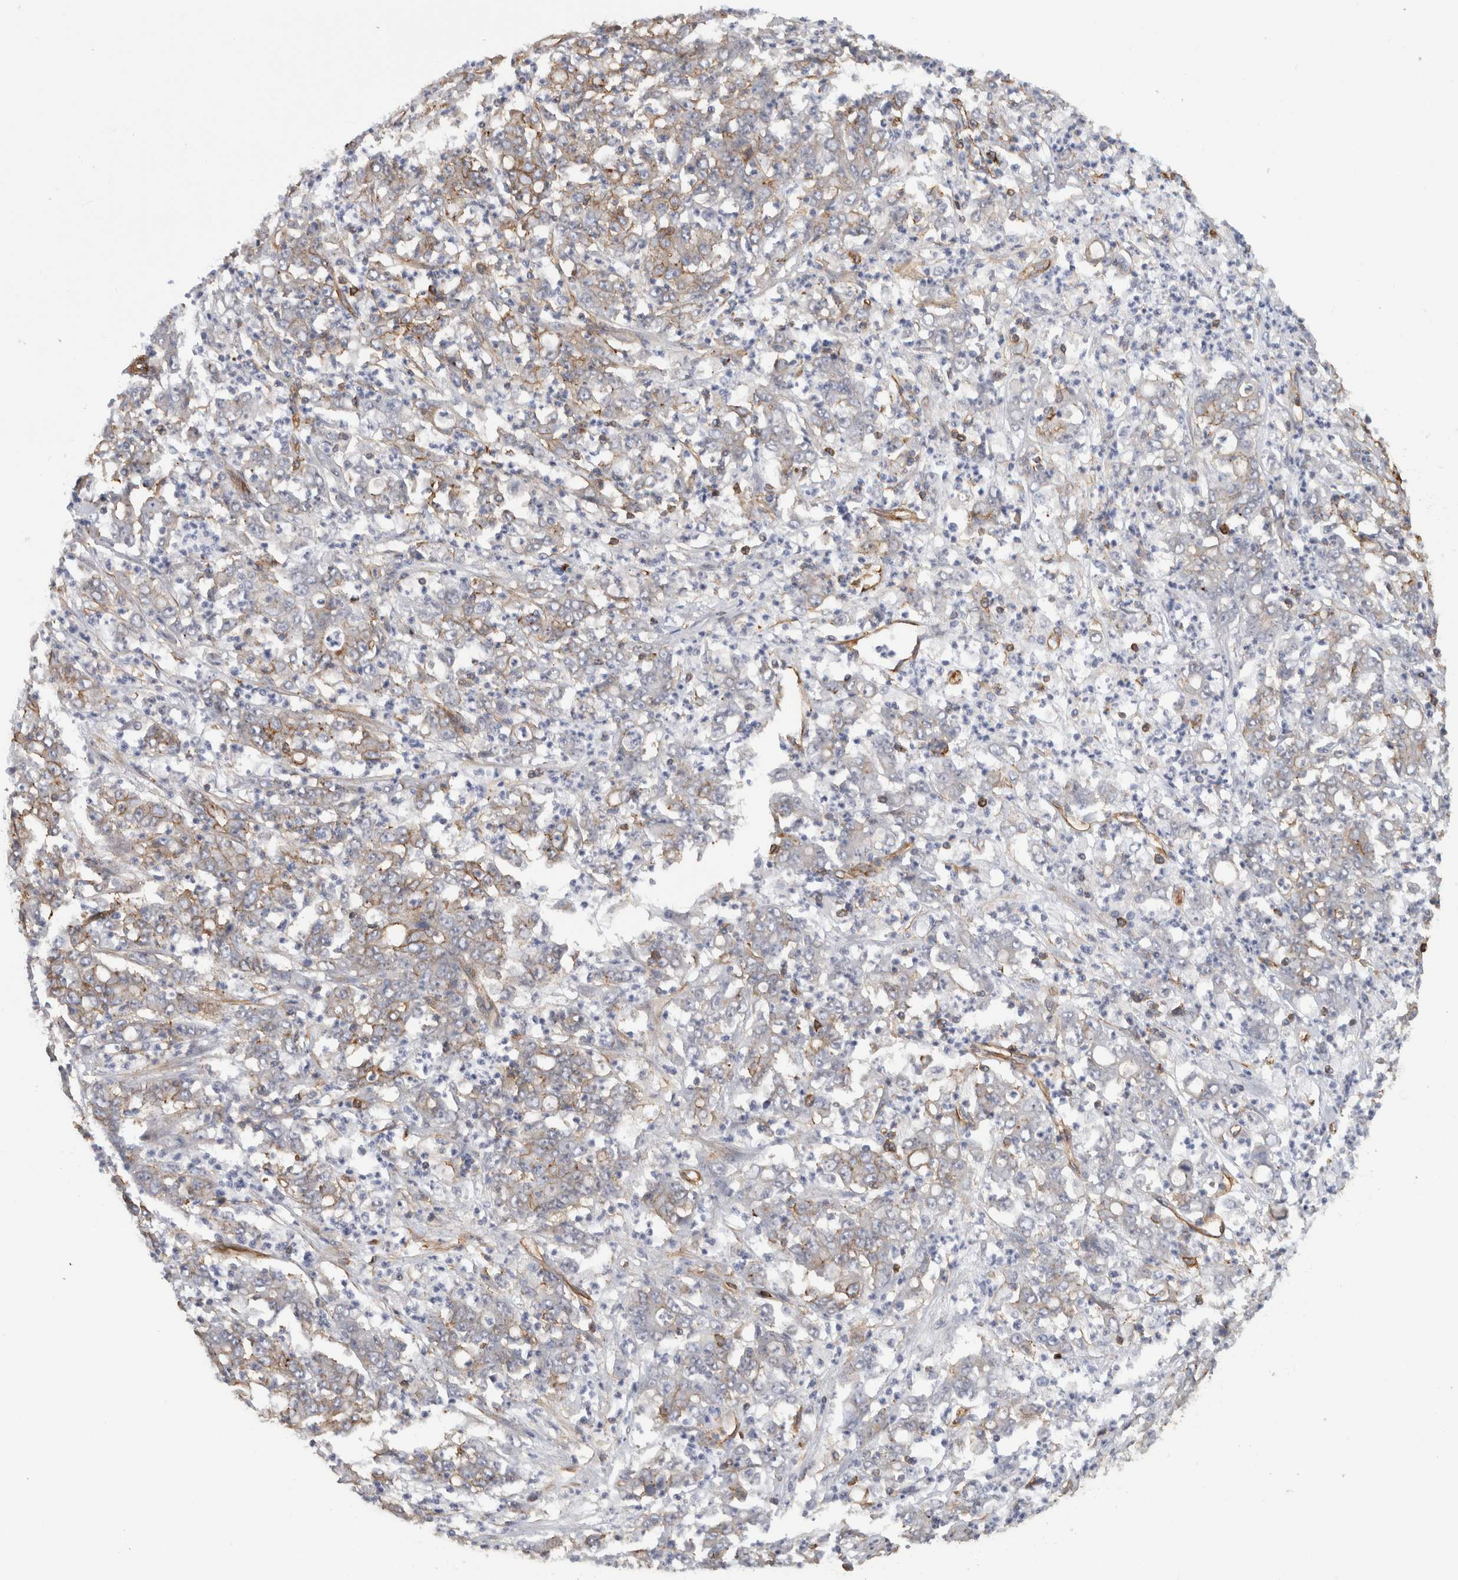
{"staining": {"intensity": "negative", "quantity": "none", "location": "none"}, "tissue": "stomach cancer", "cell_type": "Tumor cells", "image_type": "cancer", "snomed": [{"axis": "morphology", "description": "Adenocarcinoma, NOS"}, {"axis": "topography", "description": "Stomach, lower"}], "caption": "Tumor cells are negative for brown protein staining in stomach cancer.", "gene": "AHNAK", "patient": {"sex": "female", "age": 71}}